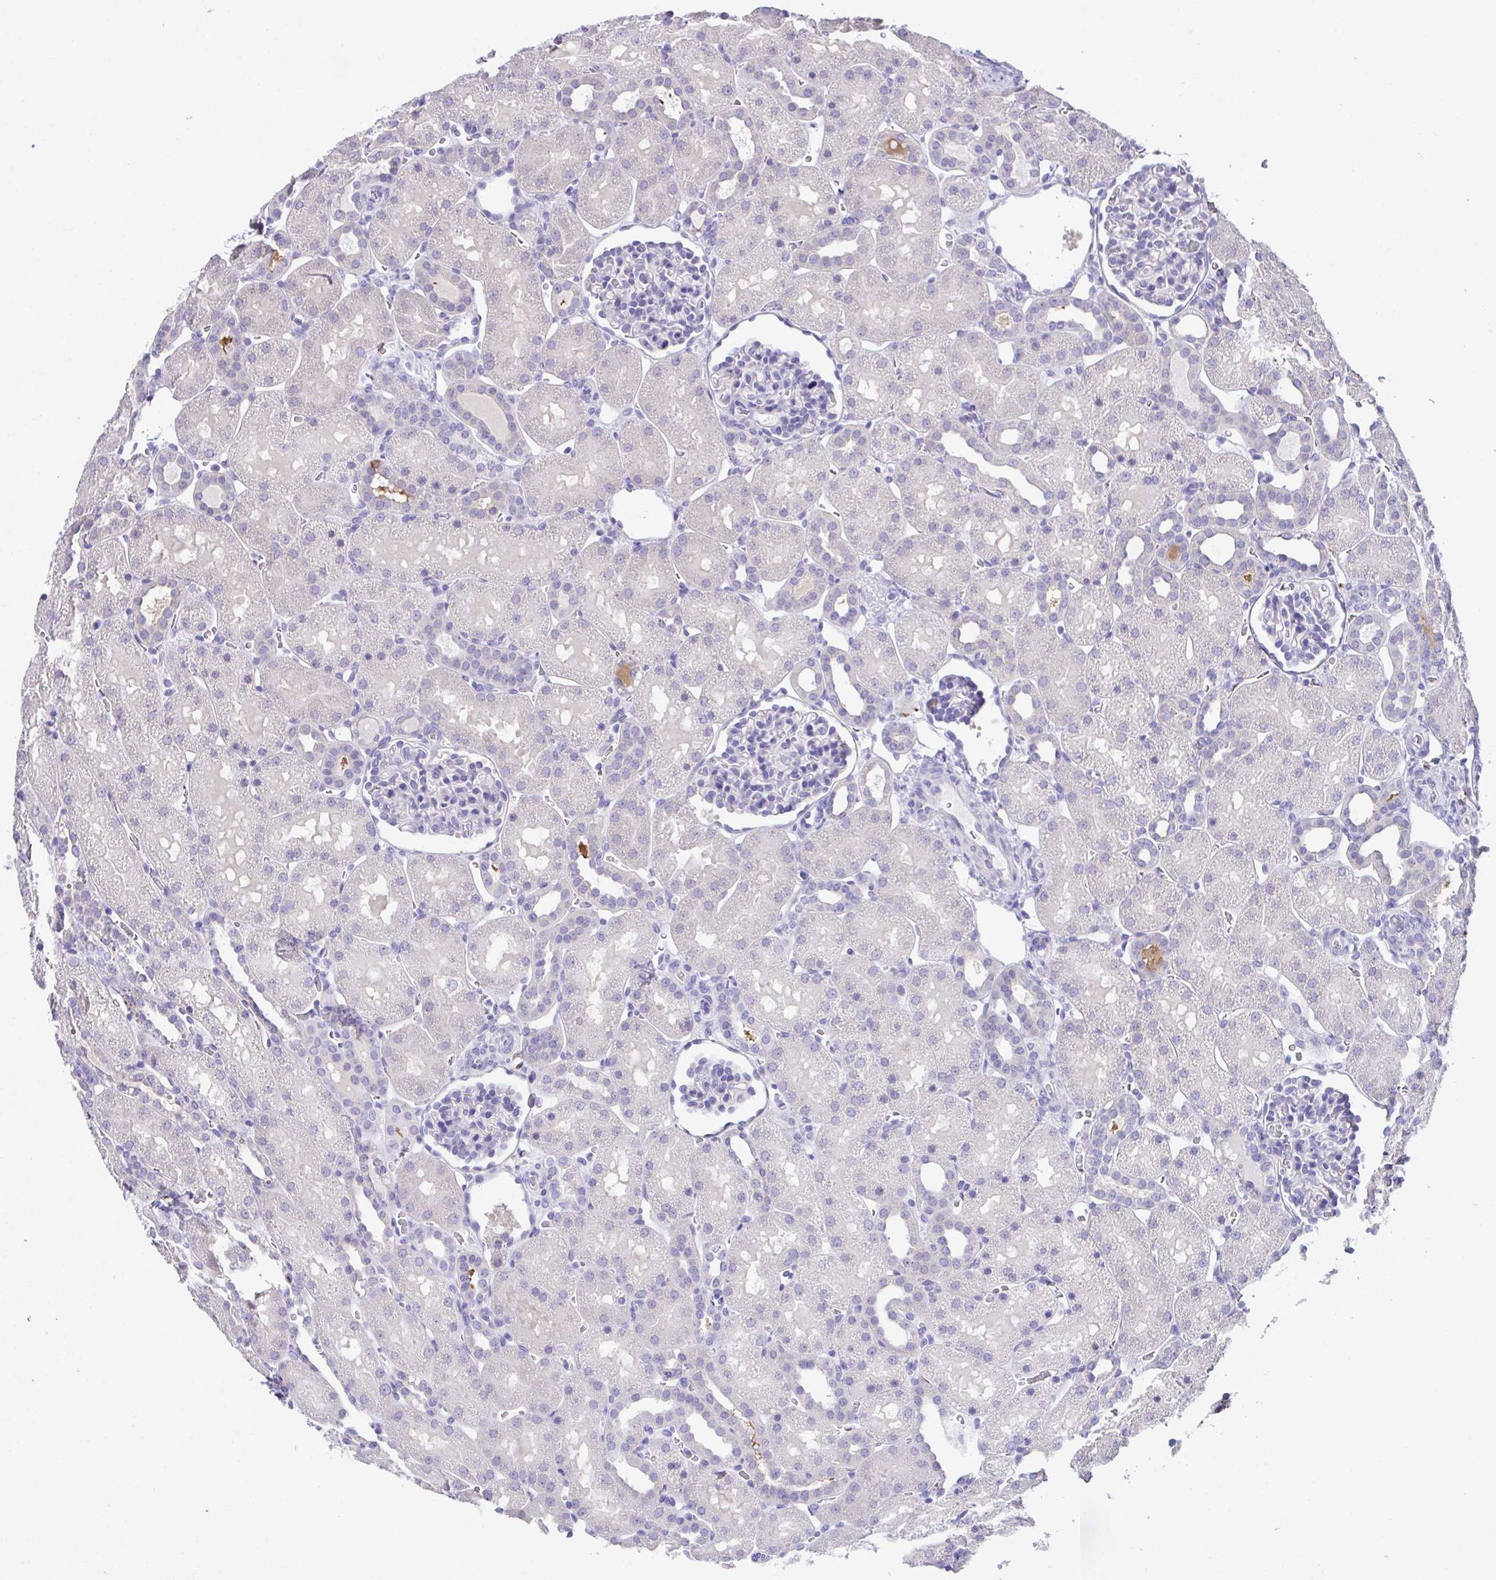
{"staining": {"intensity": "negative", "quantity": "none", "location": "none"}, "tissue": "kidney", "cell_type": "Cells in glomeruli", "image_type": "normal", "snomed": [{"axis": "morphology", "description": "Normal tissue, NOS"}, {"axis": "topography", "description": "Kidney"}], "caption": "IHC micrograph of normal kidney stained for a protein (brown), which displays no positivity in cells in glomeruli.", "gene": "HACD4", "patient": {"sex": "male", "age": 2}}